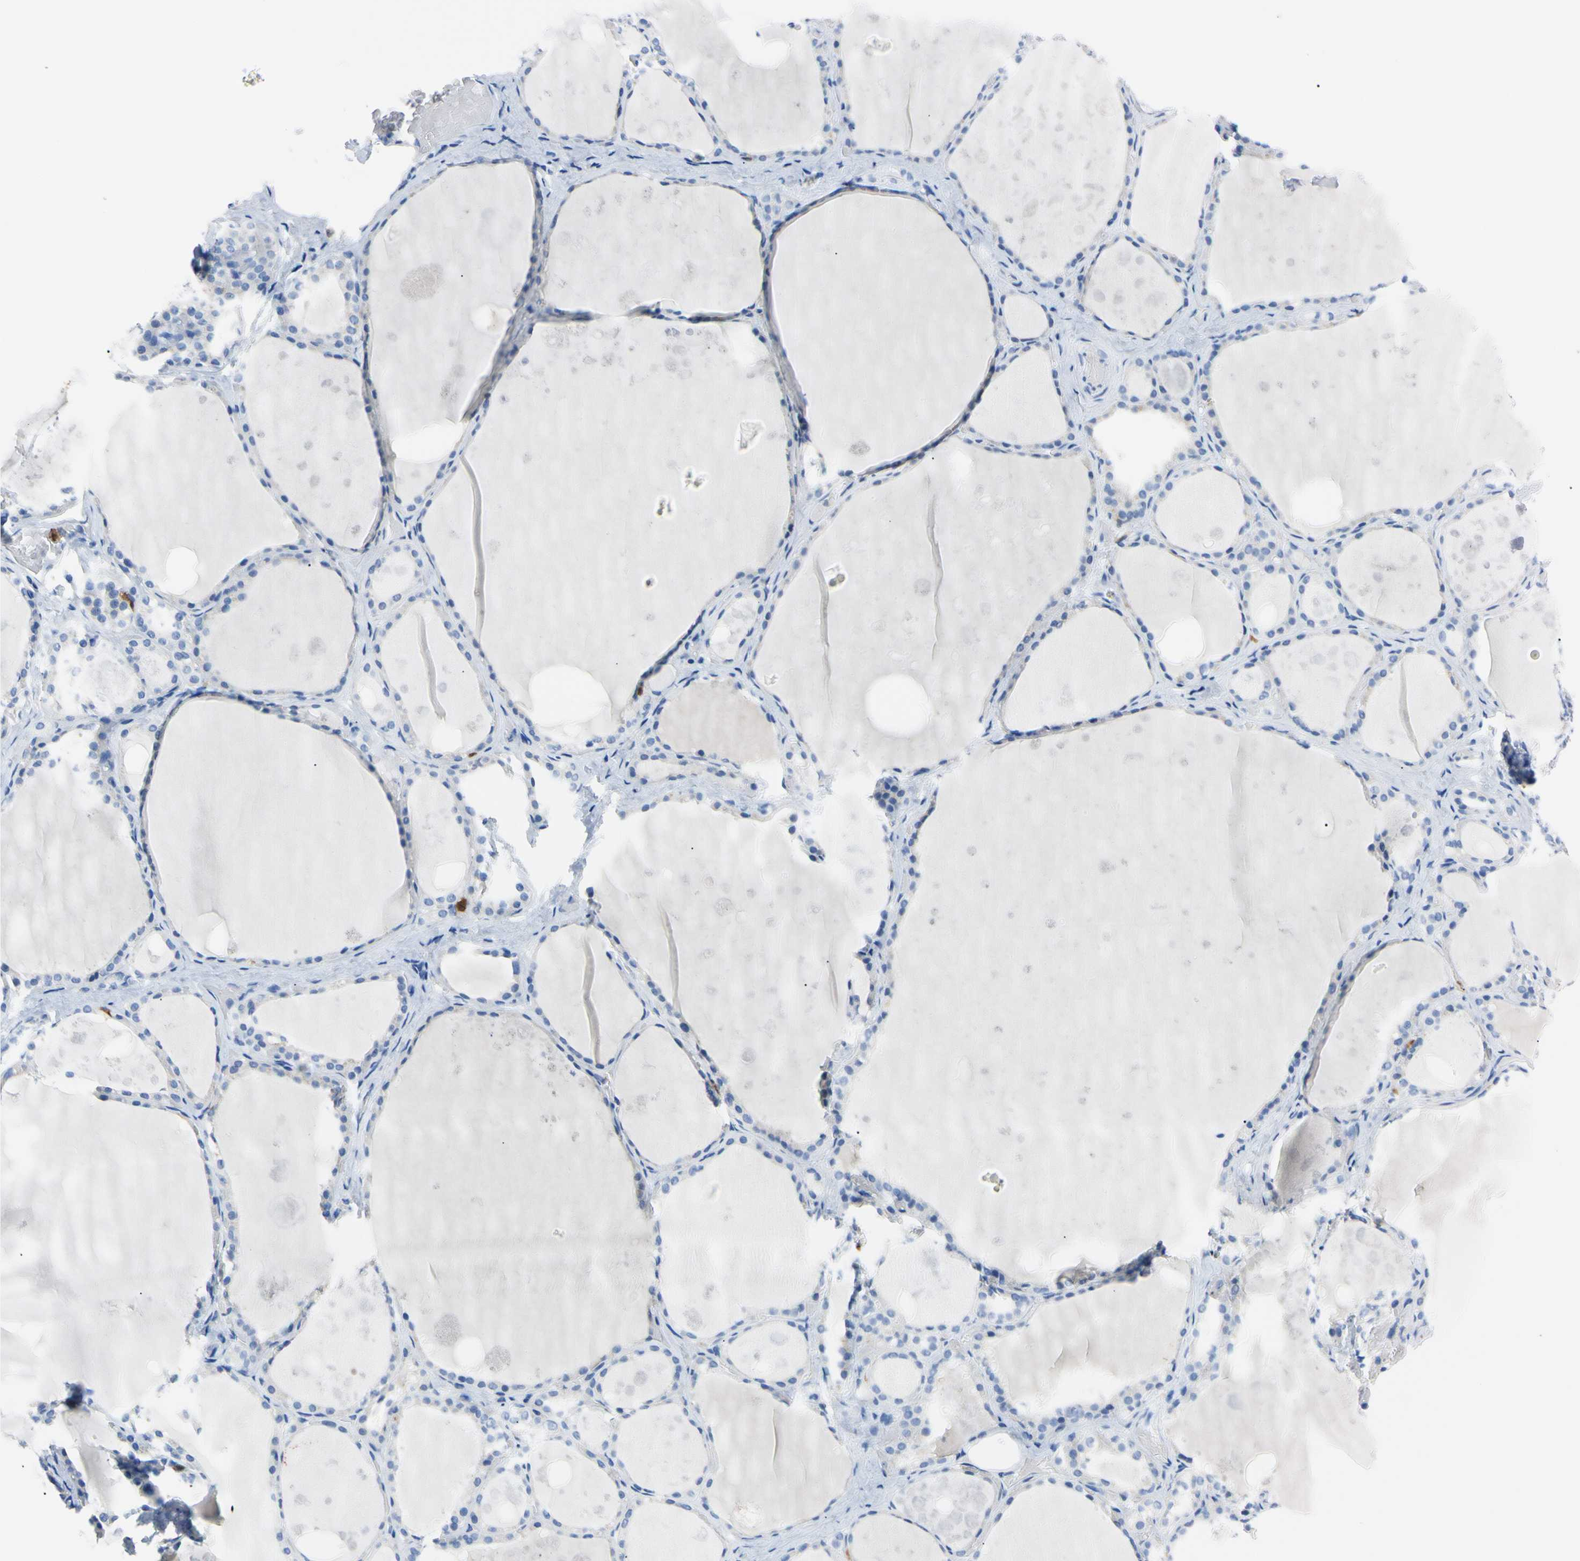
{"staining": {"intensity": "negative", "quantity": "none", "location": "none"}, "tissue": "thyroid gland", "cell_type": "Glandular cells", "image_type": "normal", "snomed": [{"axis": "morphology", "description": "Normal tissue, NOS"}, {"axis": "topography", "description": "Thyroid gland"}], "caption": "DAB immunohistochemical staining of unremarkable human thyroid gland reveals no significant positivity in glandular cells.", "gene": "NCF4", "patient": {"sex": "male", "age": 61}}